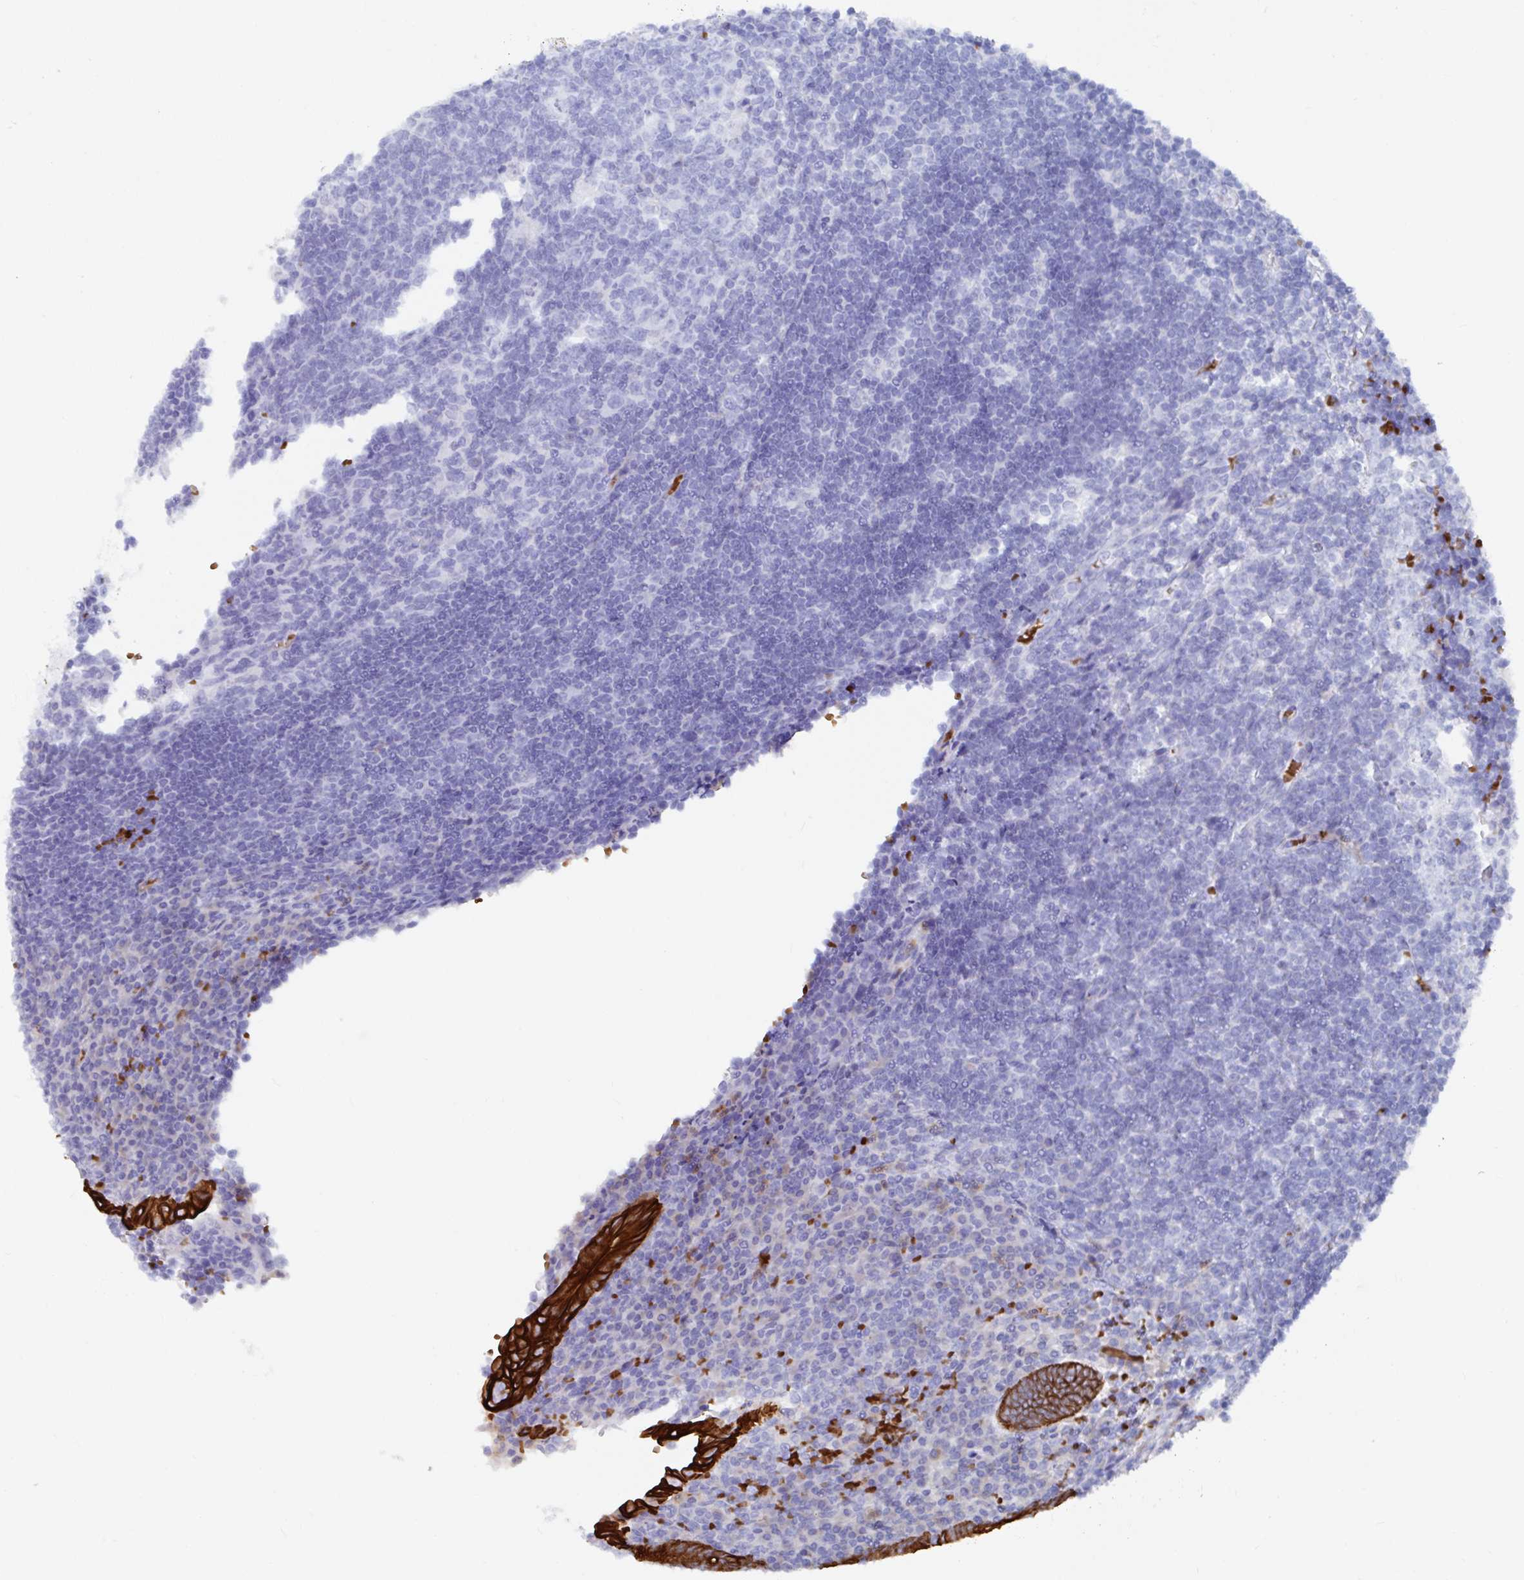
{"staining": {"intensity": "strong", "quantity": ">75%", "location": "cytoplasmic/membranous"}, "tissue": "appendix", "cell_type": "Glandular cells", "image_type": "normal", "snomed": [{"axis": "morphology", "description": "Normal tissue, NOS"}, {"axis": "topography", "description": "Appendix"}], "caption": "This micrograph exhibits normal appendix stained with IHC to label a protein in brown. The cytoplasmic/membranous of glandular cells show strong positivity for the protein. Nuclei are counter-stained blue.", "gene": "CLDN8", "patient": {"sex": "male", "age": 18}}